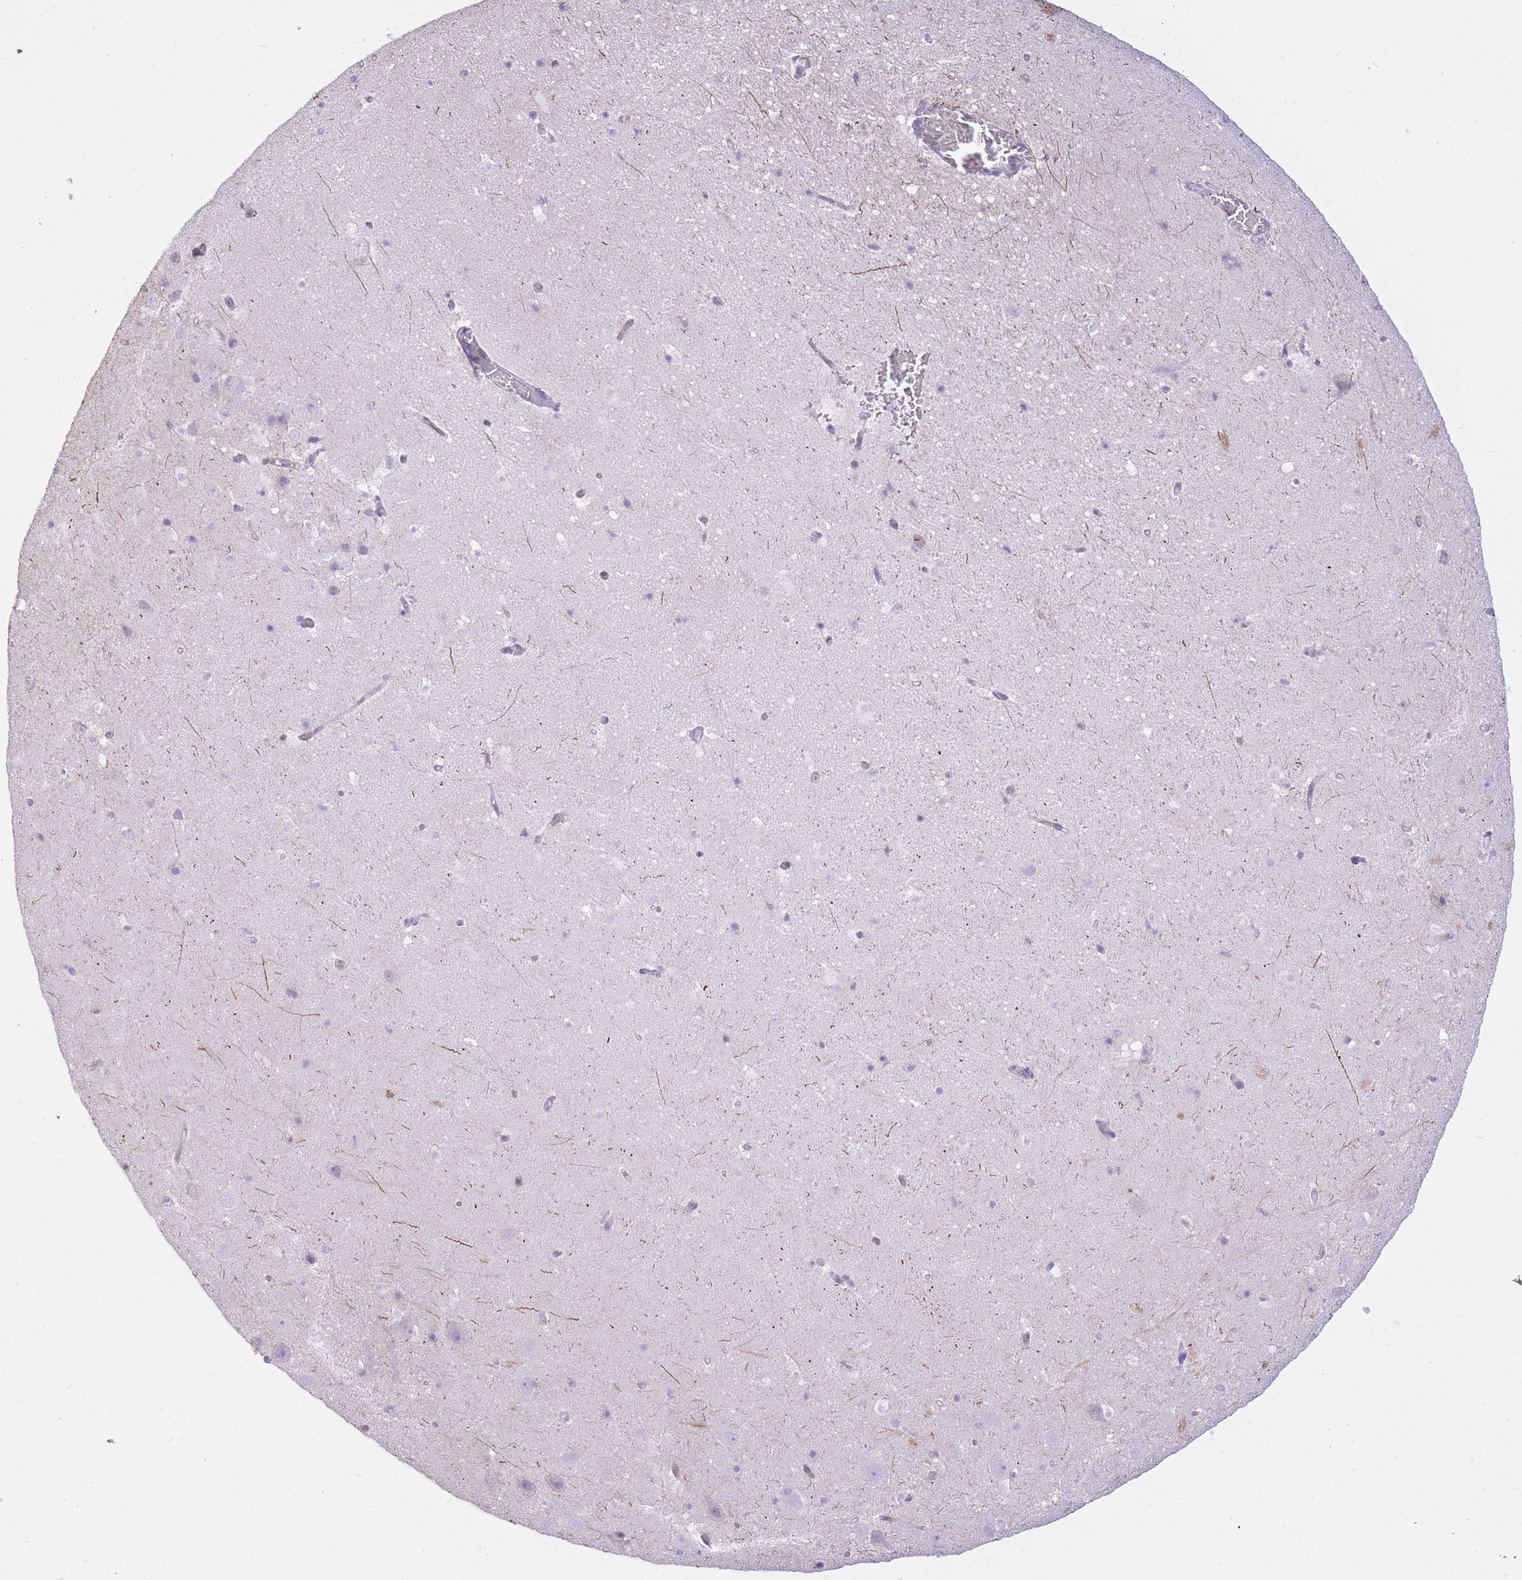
{"staining": {"intensity": "negative", "quantity": "none", "location": "none"}, "tissue": "hippocampus", "cell_type": "Glial cells", "image_type": "normal", "snomed": [{"axis": "morphology", "description": "Normal tissue, NOS"}, {"axis": "topography", "description": "Hippocampus"}], "caption": "The histopathology image demonstrates no significant expression in glial cells of hippocampus.", "gene": "WDR70", "patient": {"sex": "male", "age": 37}}